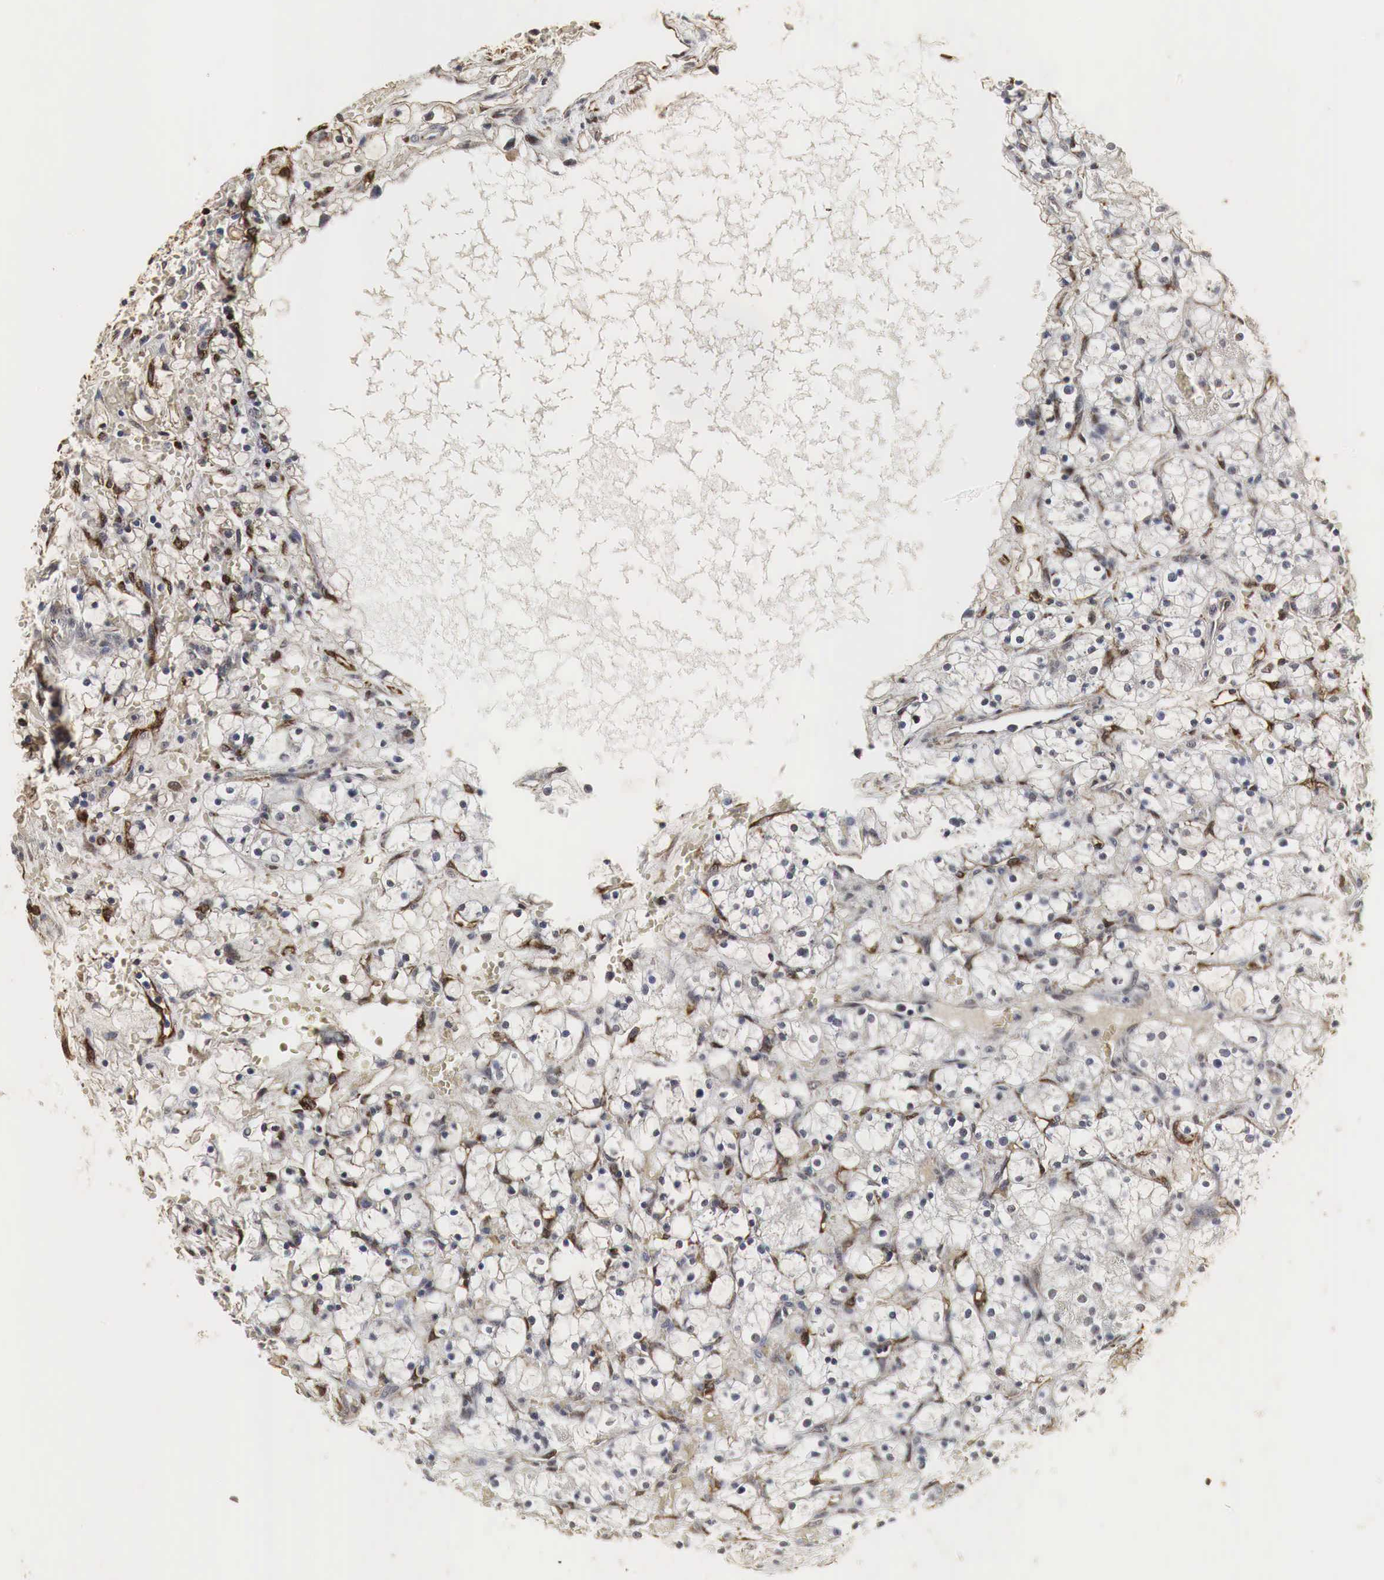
{"staining": {"intensity": "weak", "quantity": "25%-75%", "location": "cytoplasmic/membranous"}, "tissue": "renal cancer", "cell_type": "Tumor cells", "image_type": "cancer", "snomed": [{"axis": "morphology", "description": "Adenocarcinoma, NOS"}, {"axis": "topography", "description": "Kidney"}], "caption": "The histopathology image shows staining of renal adenocarcinoma, revealing weak cytoplasmic/membranous protein positivity (brown color) within tumor cells.", "gene": "SPIN1", "patient": {"sex": "female", "age": 60}}